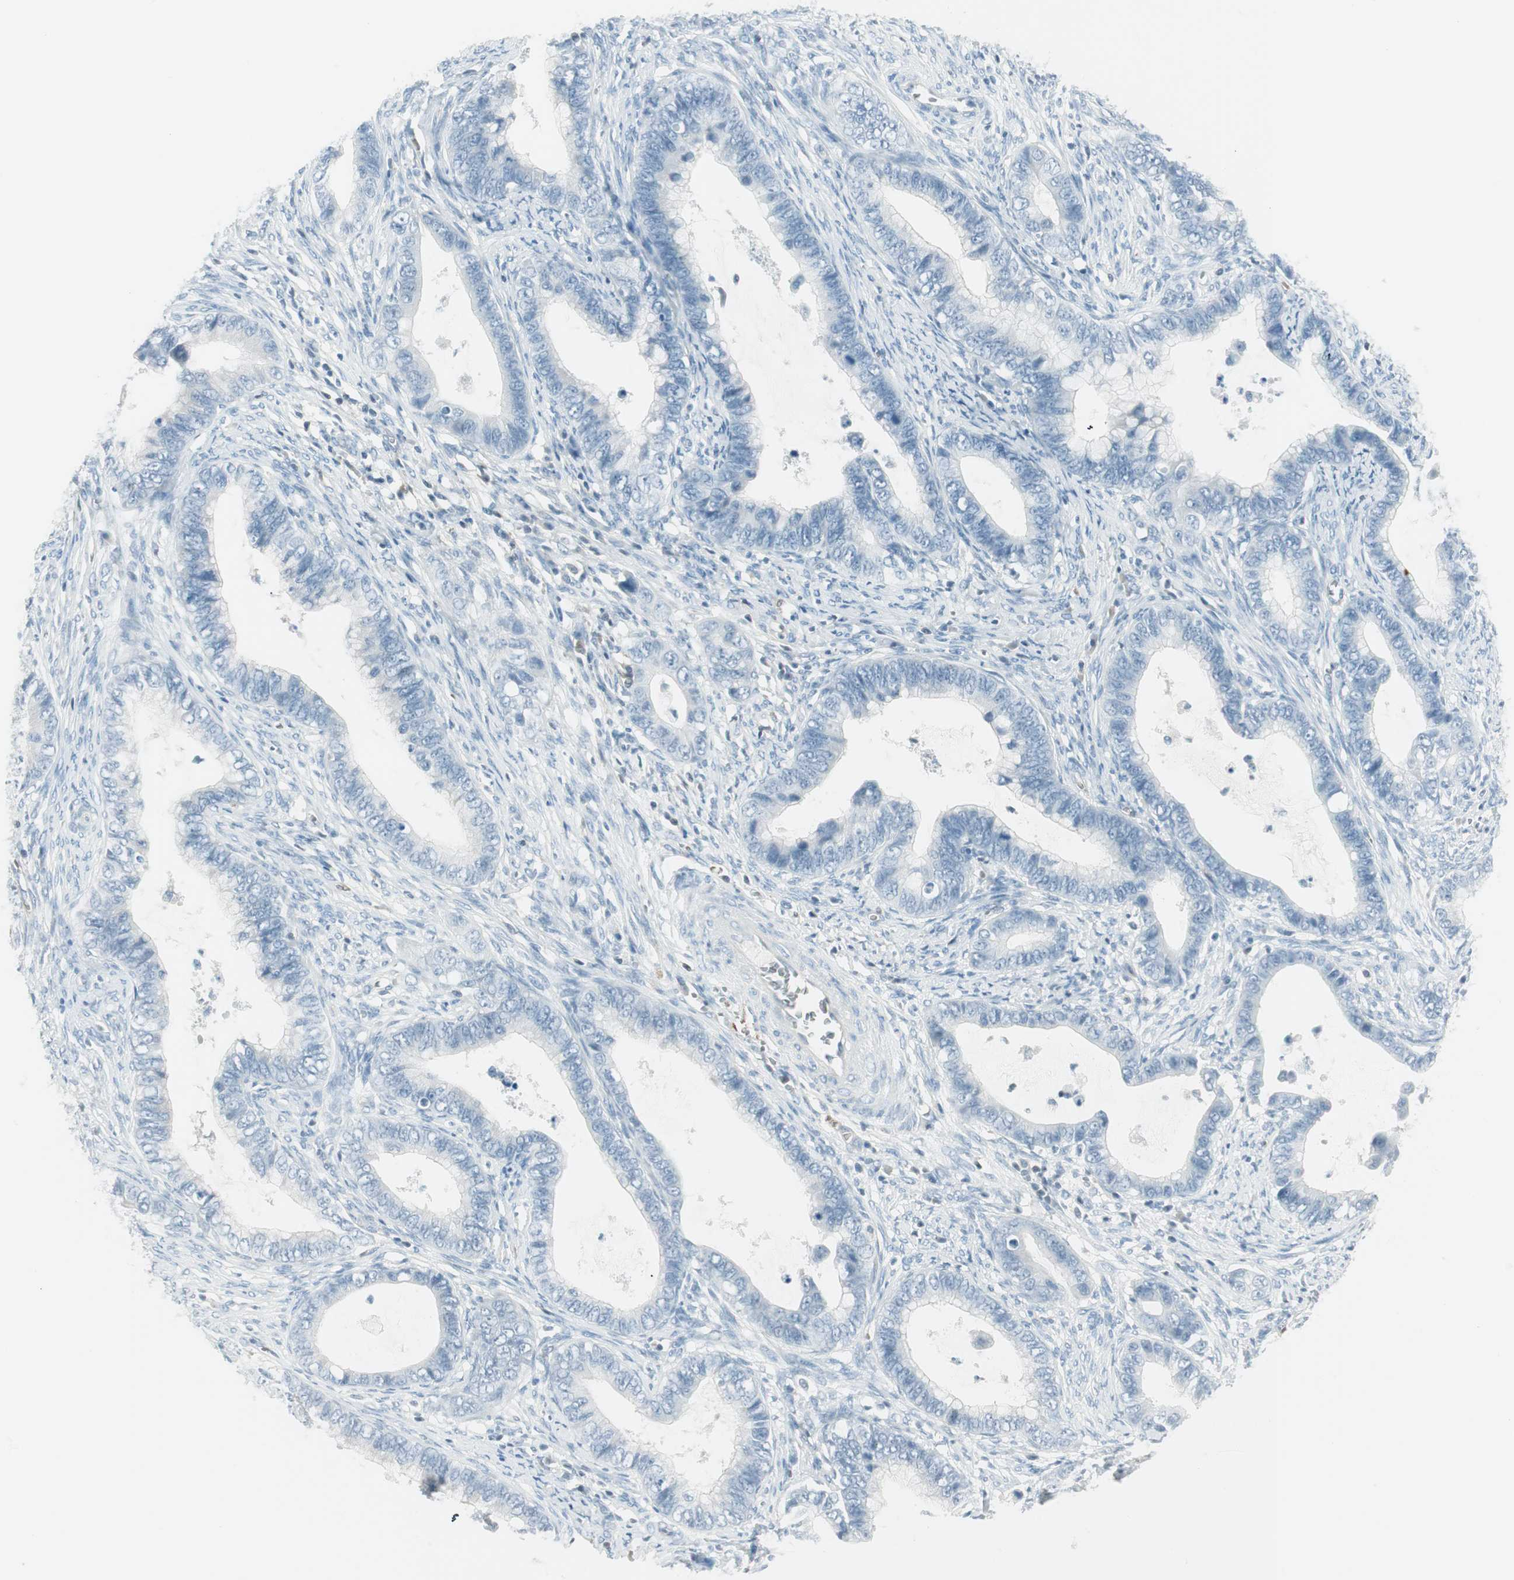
{"staining": {"intensity": "negative", "quantity": "none", "location": "none"}, "tissue": "cervical cancer", "cell_type": "Tumor cells", "image_type": "cancer", "snomed": [{"axis": "morphology", "description": "Adenocarcinoma, NOS"}, {"axis": "topography", "description": "Cervix"}], "caption": "DAB (3,3'-diaminobenzidine) immunohistochemical staining of human cervical adenocarcinoma exhibits no significant staining in tumor cells.", "gene": "MAP4K1", "patient": {"sex": "female", "age": 44}}